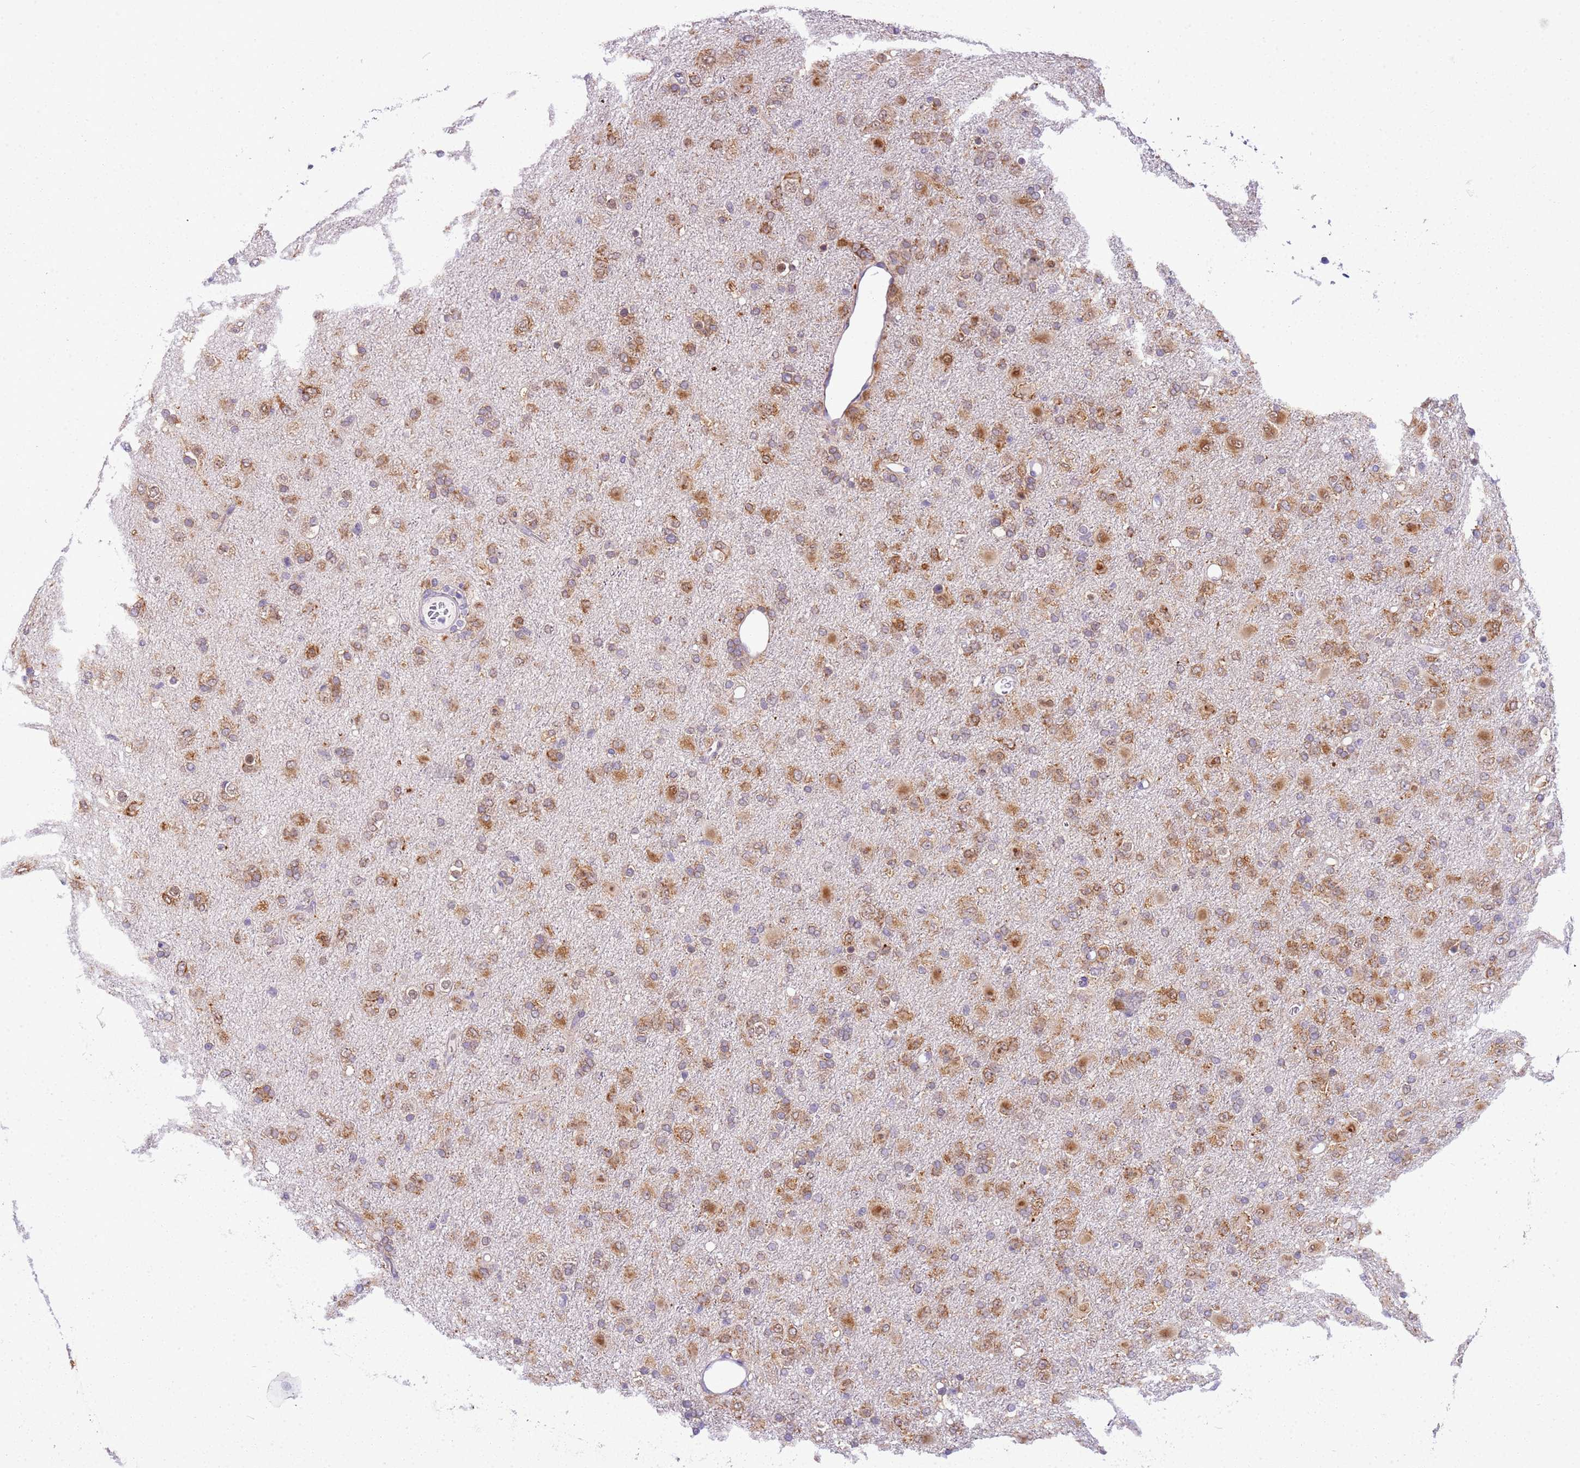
{"staining": {"intensity": "moderate", "quantity": ">75%", "location": "cytoplasmic/membranous"}, "tissue": "glioma", "cell_type": "Tumor cells", "image_type": "cancer", "snomed": [{"axis": "morphology", "description": "Glioma, malignant, Low grade"}, {"axis": "topography", "description": "Brain"}], "caption": "Malignant low-grade glioma was stained to show a protein in brown. There is medium levels of moderate cytoplasmic/membranous positivity in about >75% of tumor cells. Ihc stains the protein in brown and the nuclei are stained blue.", "gene": "FAM120C", "patient": {"sex": "male", "age": 65}}